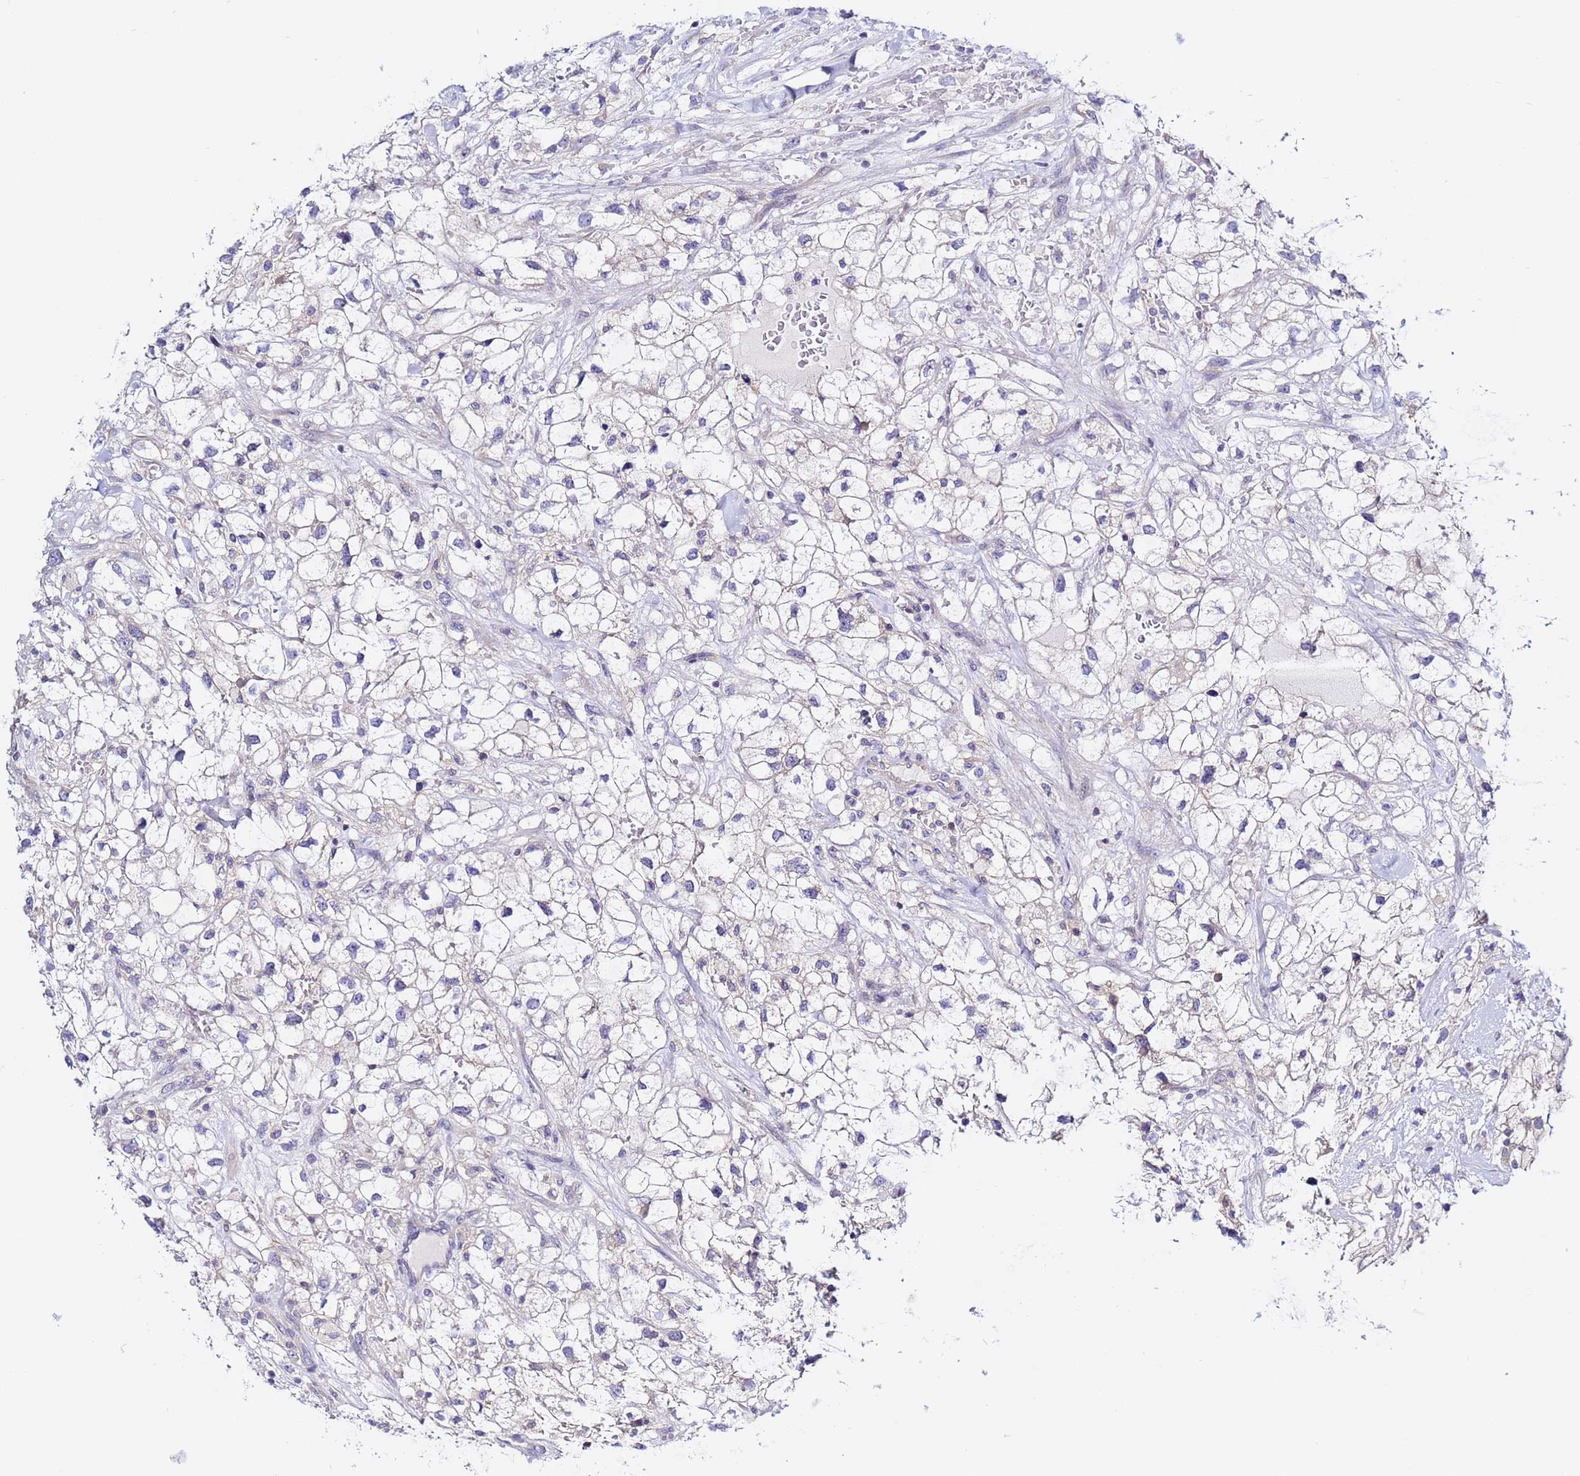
{"staining": {"intensity": "negative", "quantity": "none", "location": "none"}, "tissue": "renal cancer", "cell_type": "Tumor cells", "image_type": "cancer", "snomed": [{"axis": "morphology", "description": "Adenocarcinoma, NOS"}, {"axis": "topography", "description": "Kidney"}], "caption": "This is an IHC photomicrograph of renal cancer (adenocarcinoma). There is no staining in tumor cells.", "gene": "LENG1", "patient": {"sex": "male", "age": 59}}